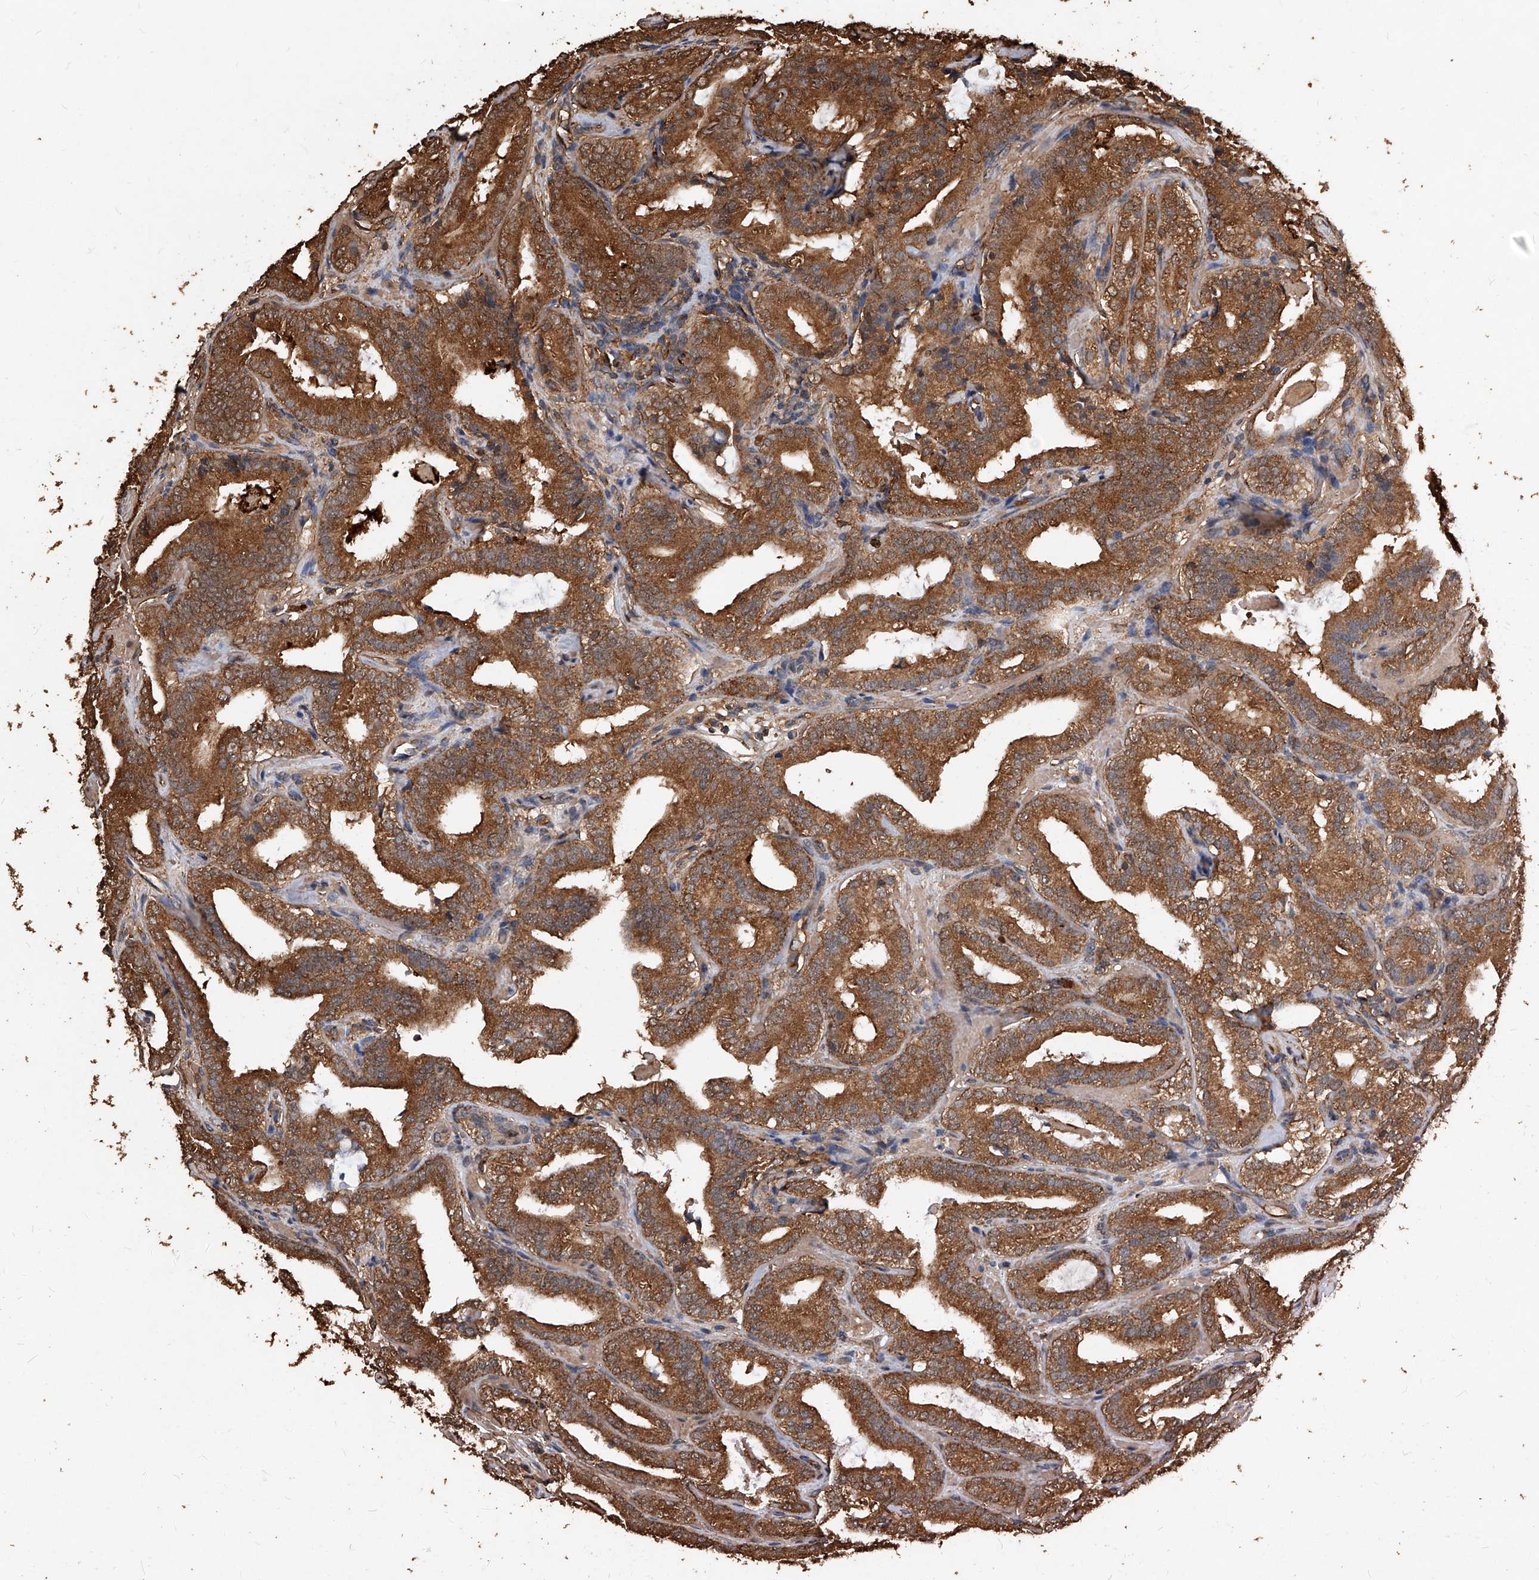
{"staining": {"intensity": "strong", "quantity": ">75%", "location": "cytoplasmic/membranous"}, "tissue": "prostate cancer", "cell_type": "Tumor cells", "image_type": "cancer", "snomed": [{"axis": "morphology", "description": "Adenocarcinoma, High grade"}, {"axis": "topography", "description": "Prostate"}], "caption": "The micrograph displays a brown stain indicating the presence of a protein in the cytoplasmic/membranous of tumor cells in prostate adenocarcinoma (high-grade).", "gene": "UCP2", "patient": {"sex": "male", "age": 57}}